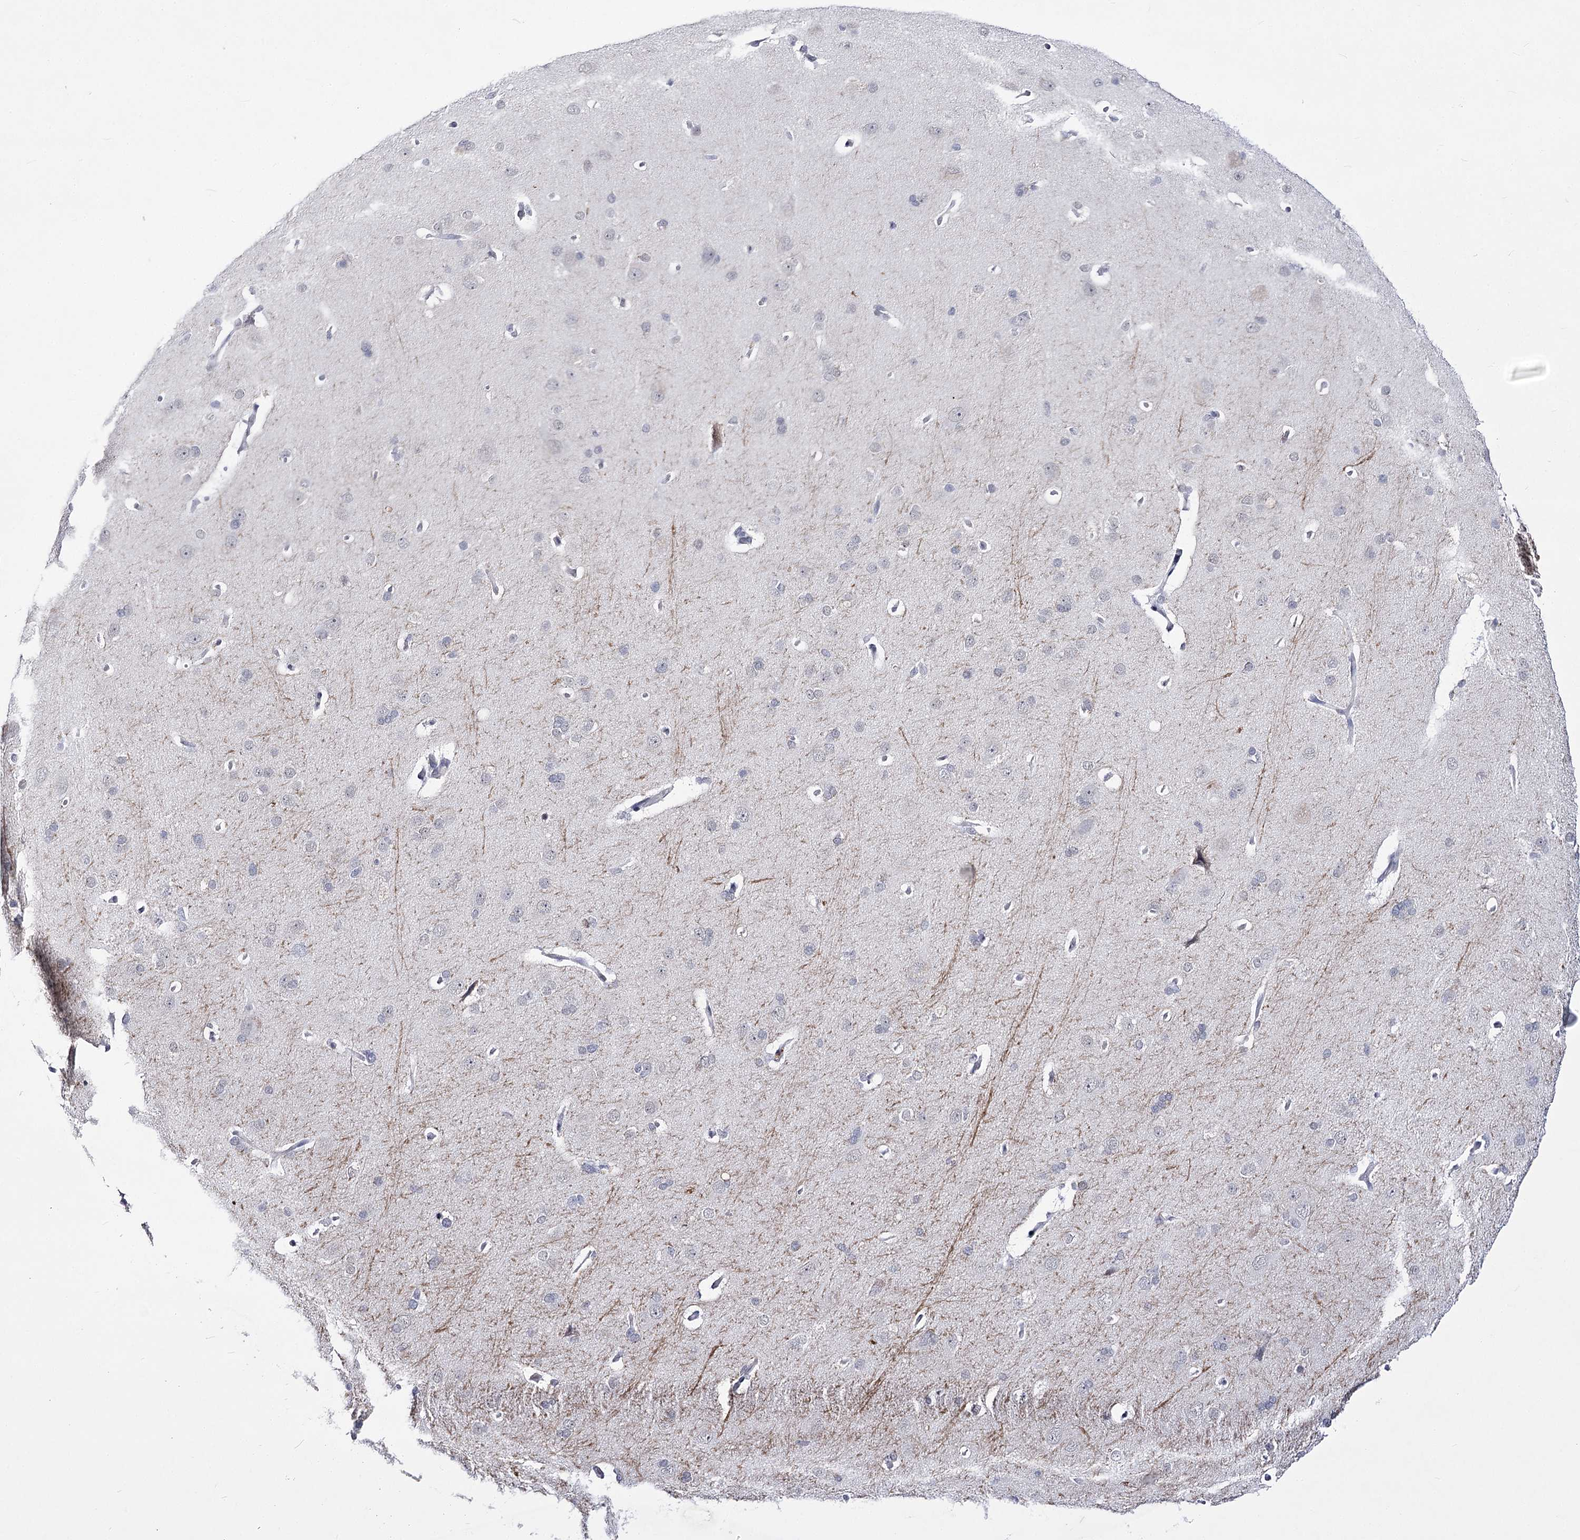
{"staining": {"intensity": "negative", "quantity": "none", "location": "none"}, "tissue": "cerebral cortex", "cell_type": "Endothelial cells", "image_type": "normal", "snomed": [{"axis": "morphology", "description": "Normal tissue, NOS"}, {"axis": "topography", "description": "Cerebral cortex"}], "caption": "DAB immunohistochemical staining of normal cerebral cortex demonstrates no significant staining in endothelial cells. (Immunohistochemistry, brightfield microscopy, high magnification).", "gene": "ATP10B", "patient": {"sex": "male", "age": 62}}